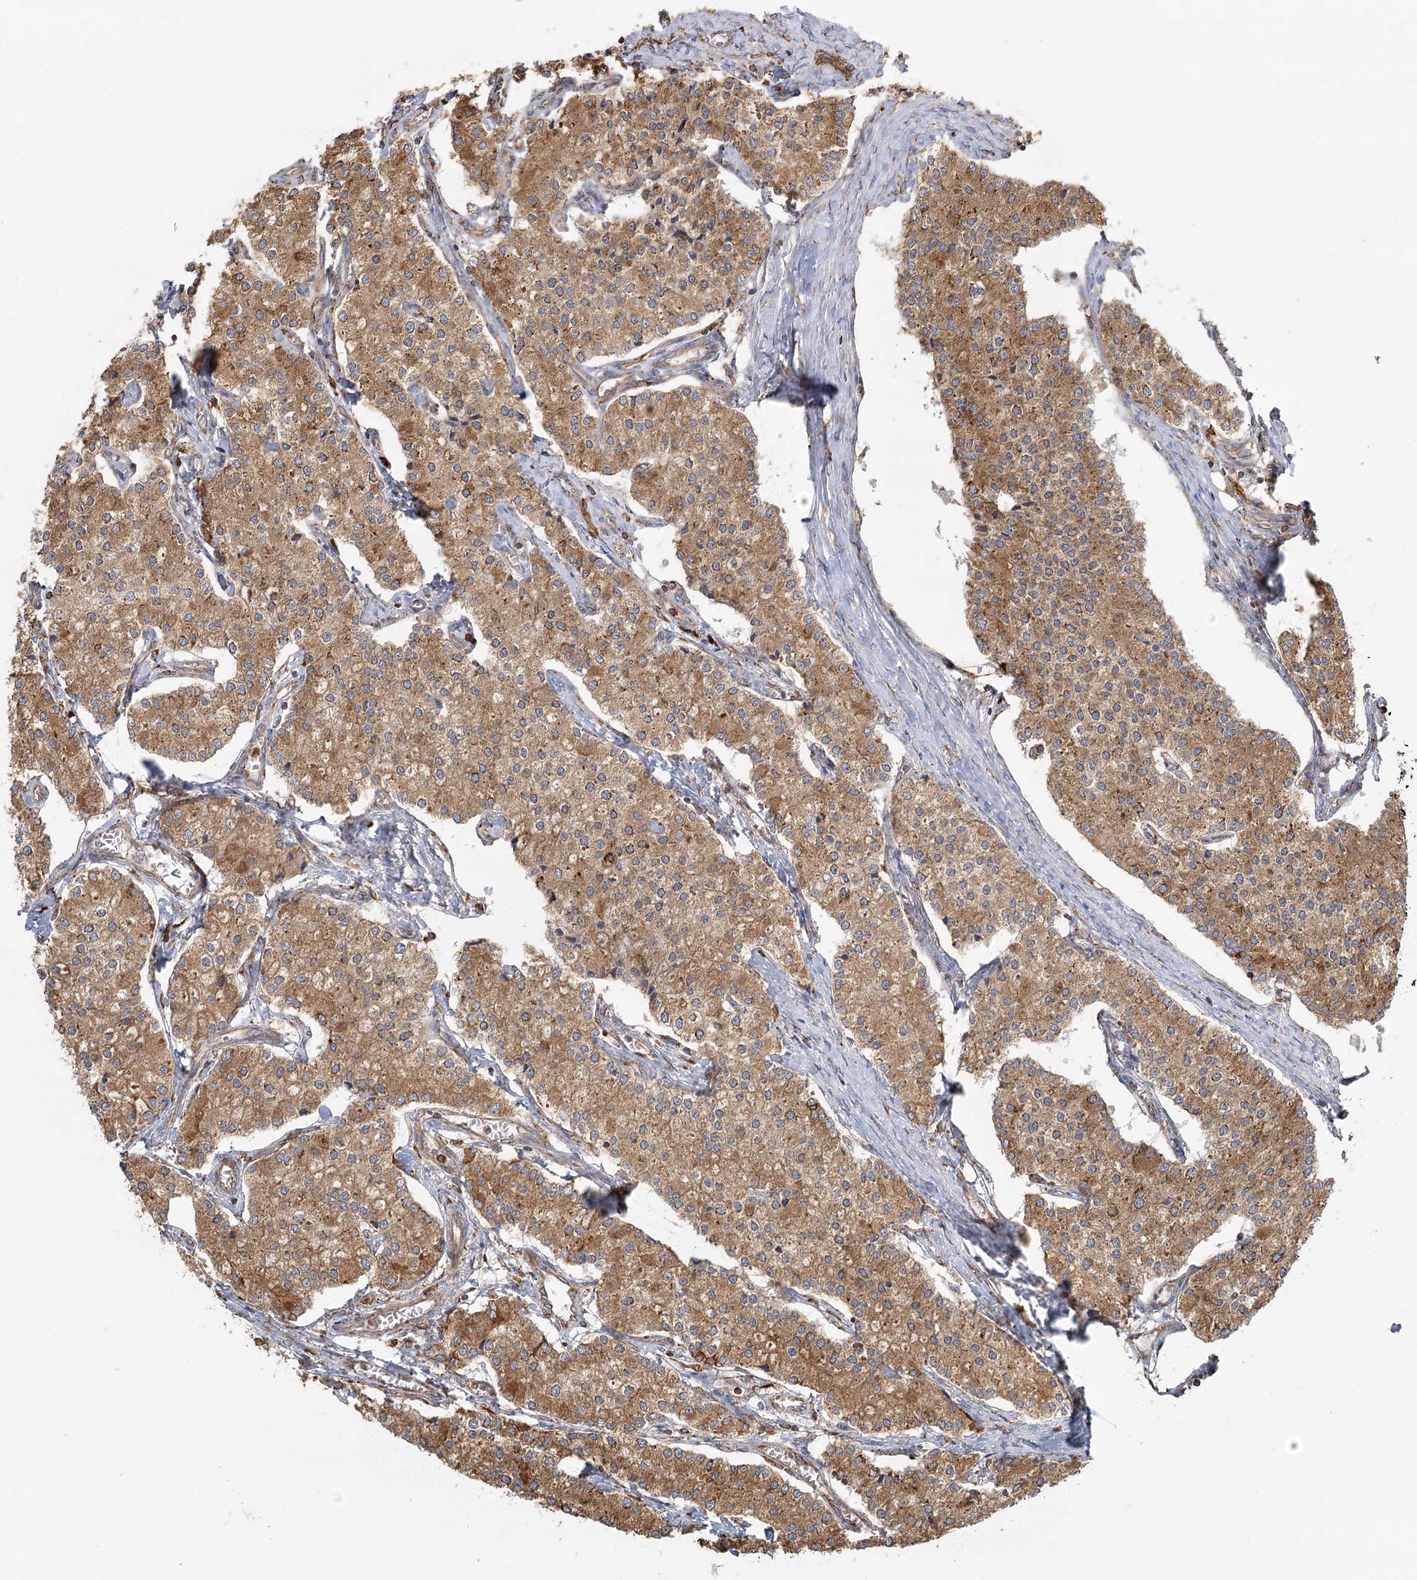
{"staining": {"intensity": "moderate", "quantity": ">75%", "location": "cytoplasmic/membranous"}, "tissue": "carcinoid", "cell_type": "Tumor cells", "image_type": "cancer", "snomed": [{"axis": "morphology", "description": "Carcinoid, malignant, NOS"}, {"axis": "topography", "description": "Colon"}], "caption": "Immunohistochemical staining of human malignant carcinoid shows medium levels of moderate cytoplasmic/membranous staining in approximately >75% of tumor cells.", "gene": "TAS1R1", "patient": {"sex": "female", "age": 52}}